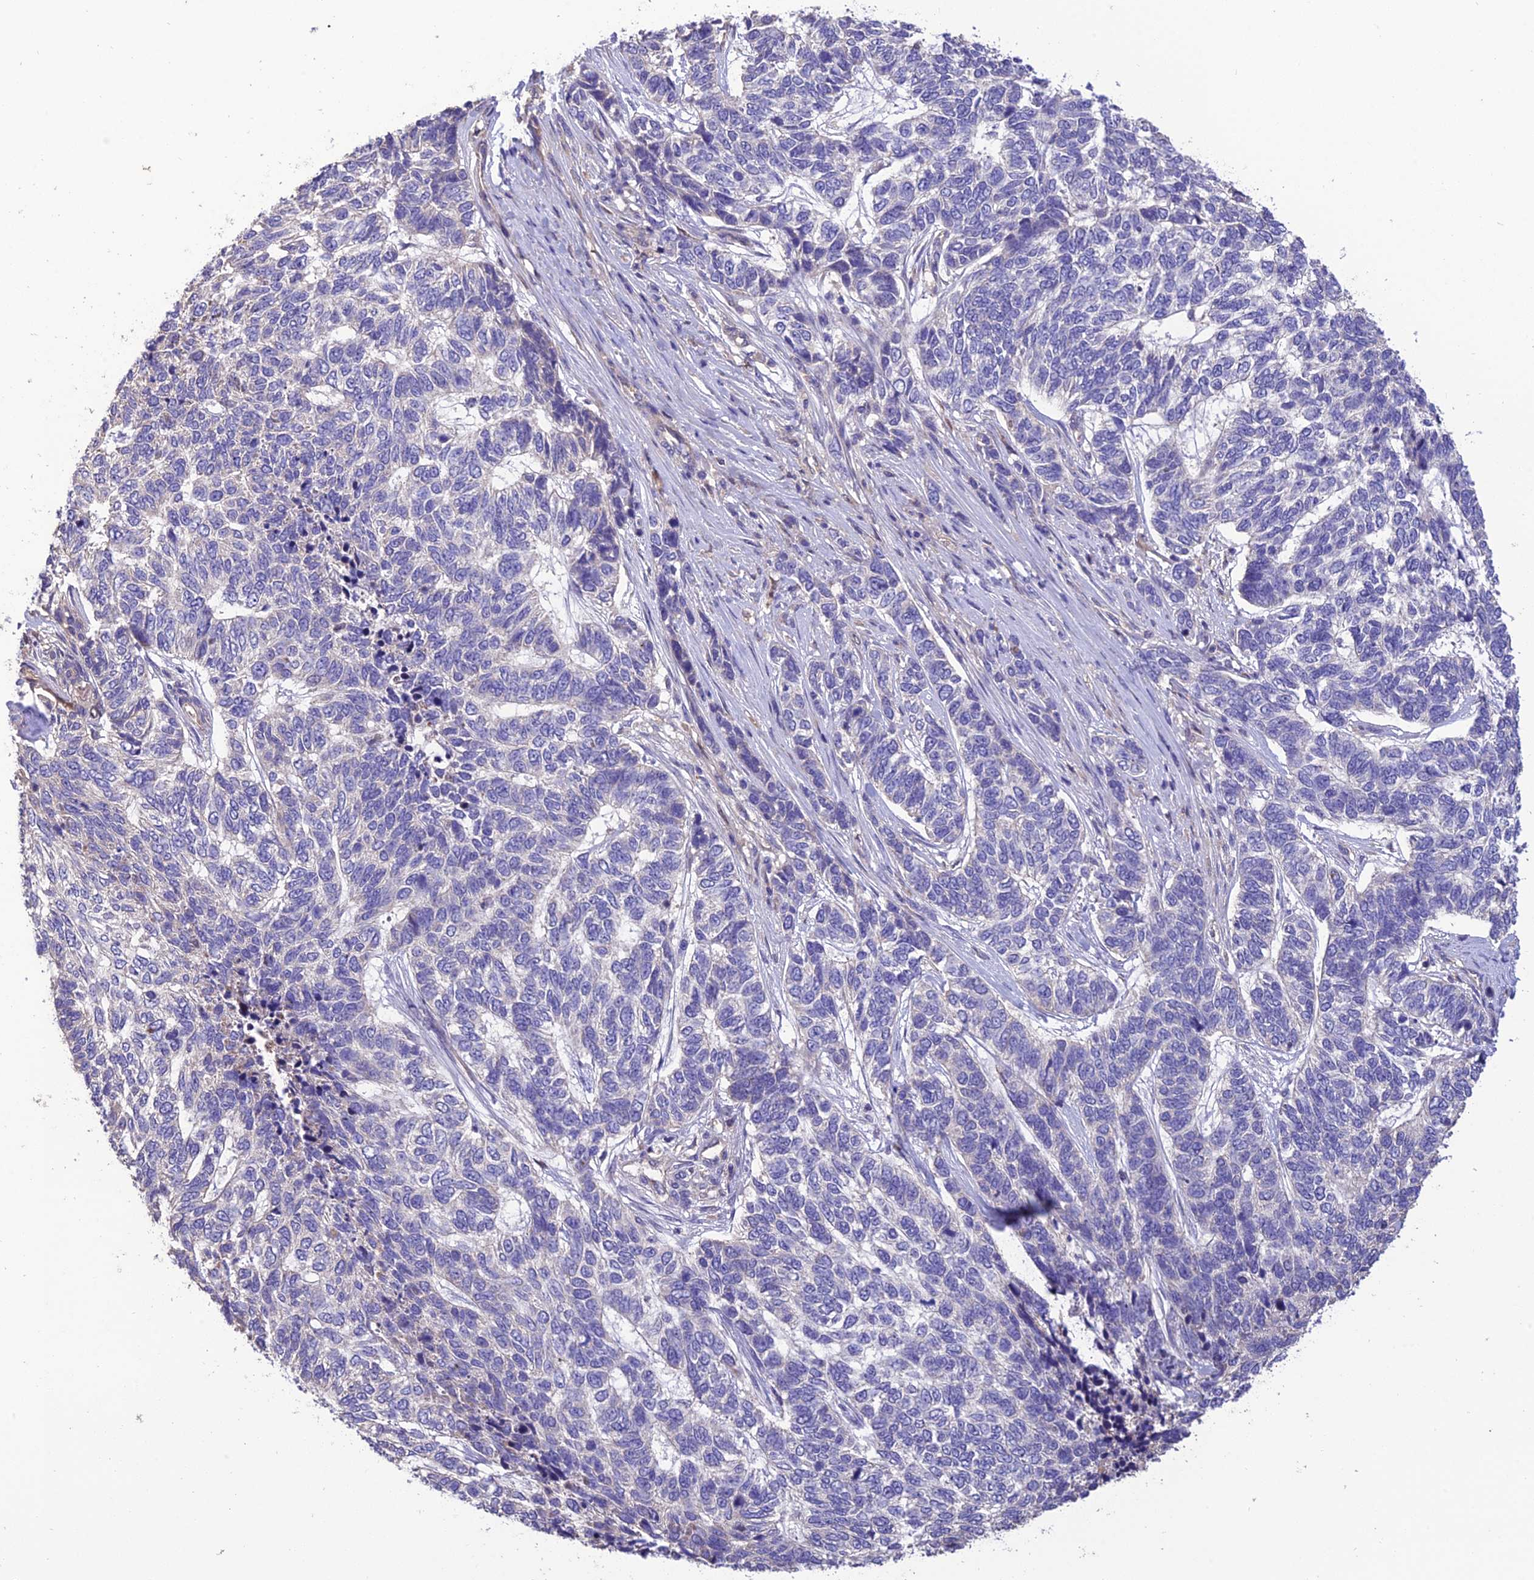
{"staining": {"intensity": "negative", "quantity": "none", "location": "none"}, "tissue": "skin cancer", "cell_type": "Tumor cells", "image_type": "cancer", "snomed": [{"axis": "morphology", "description": "Basal cell carcinoma"}, {"axis": "topography", "description": "Skin"}], "caption": "An IHC histopathology image of skin cancer is shown. There is no staining in tumor cells of skin cancer.", "gene": "MIOS", "patient": {"sex": "female", "age": 65}}